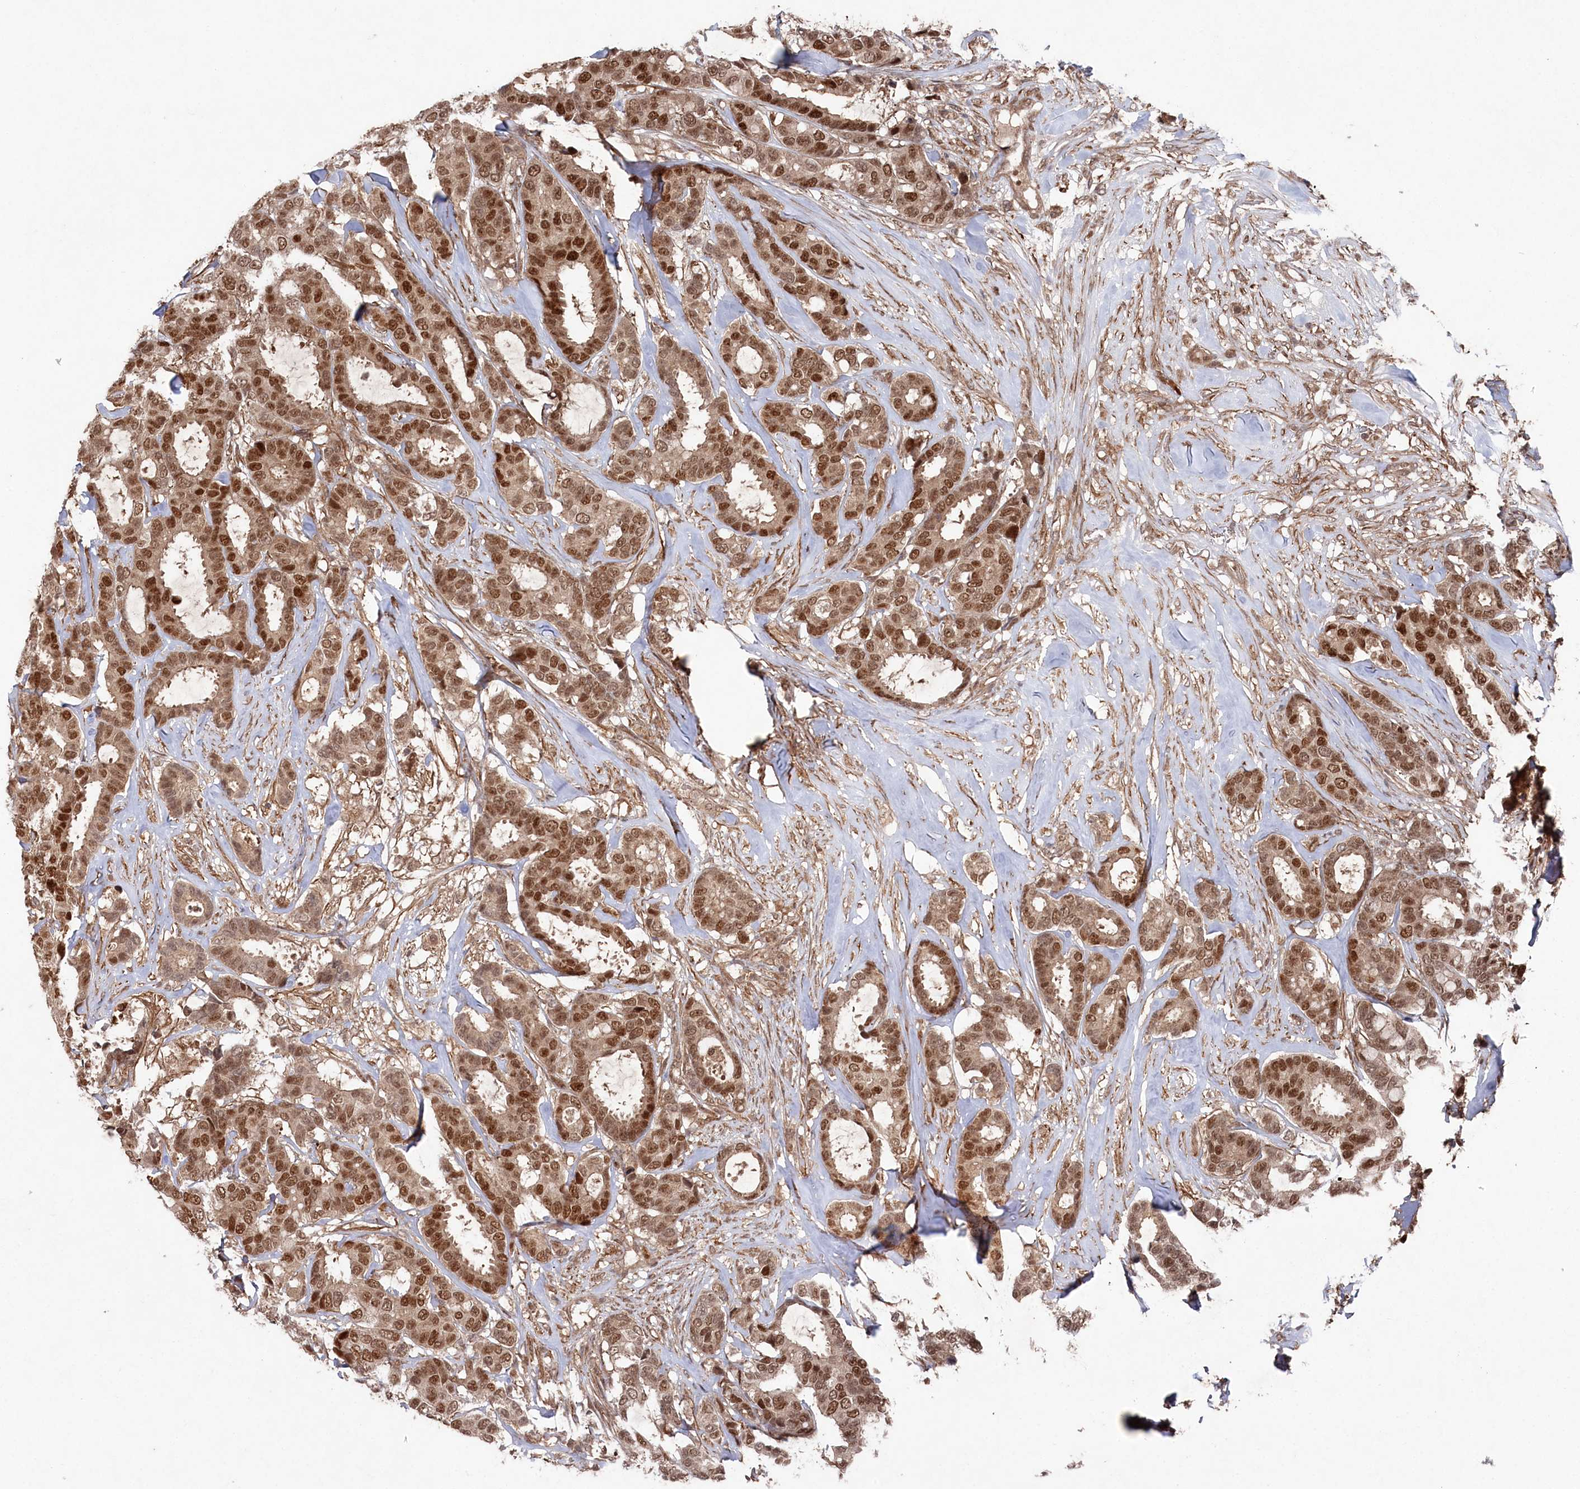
{"staining": {"intensity": "strong", "quantity": ">75%", "location": "nuclear"}, "tissue": "breast cancer", "cell_type": "Tumor cells", "image_type": "cancer", "snomed": [{"axis": "morphology", "description": "Duct carcinoma"}, {"axis": "topography", "description": "Breast"}], "caption": "A brown stain highlights strong nuclear expression of a protein in human breast cancer tumor cells.", "gene": "BORCS7", "patient": {"sex": "female", "age": 87}}